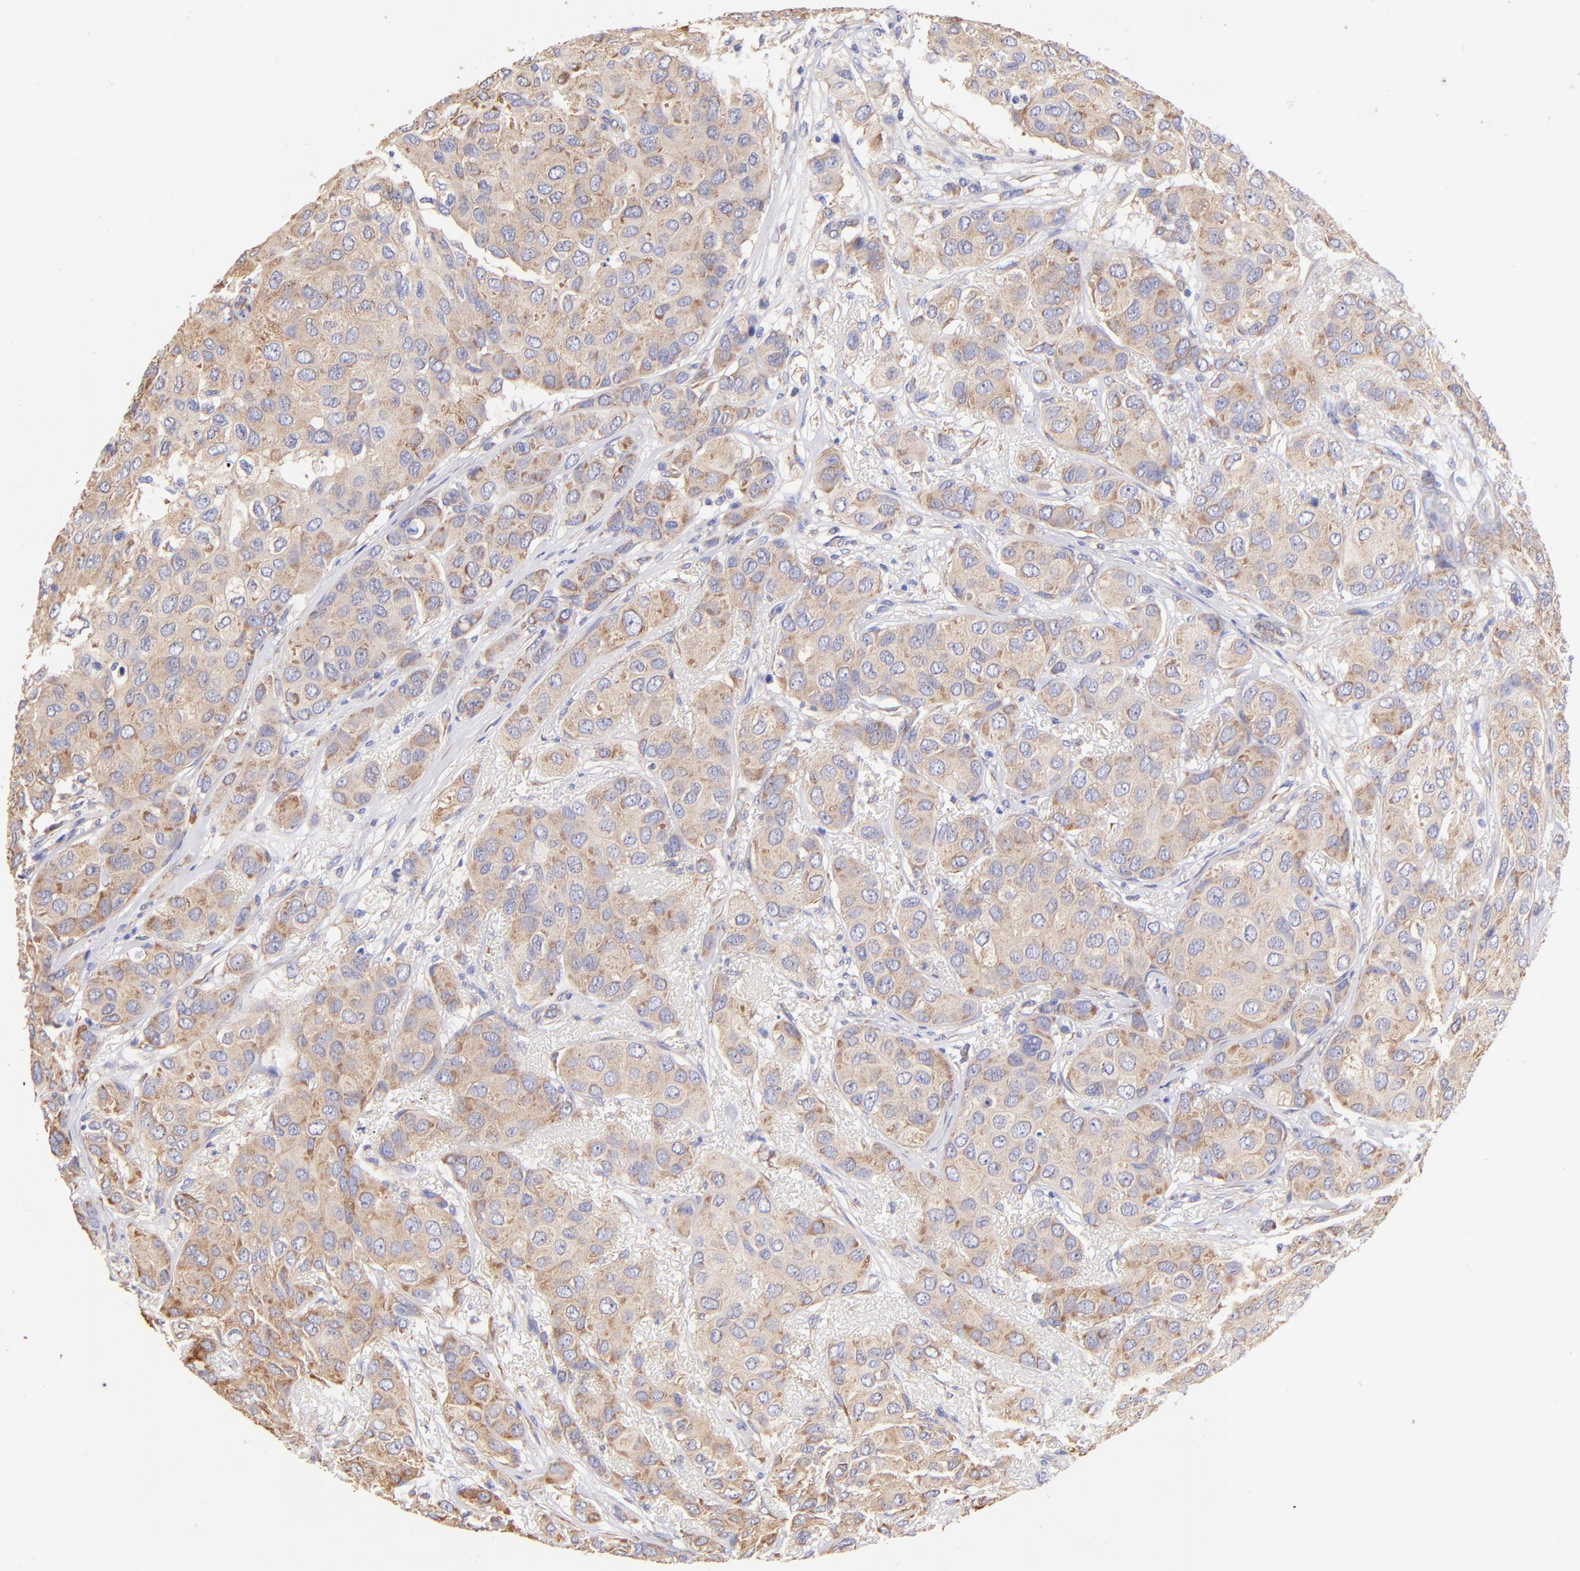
{"staining": {"intensity": "moderate", "quantity": ">75%", "location": "cytoplasmic/membranous"}, "tissue": "breast cancer", "cell_type": "Tumor cells", "image_type": "cancer", "snomed": [{"axis": "morphology", "description": "Duct carcinoma"}, {"axis": "topography", "description": "Breast"}], "caption": "Human invasive ductal carcinoma (breast) stained with a brown dye displays moderate cytoplasmic/membranous positive staining in about >75% of tumor cells.", "gene": "RPL30", "patient": {"sex": "female", "age": 68}}